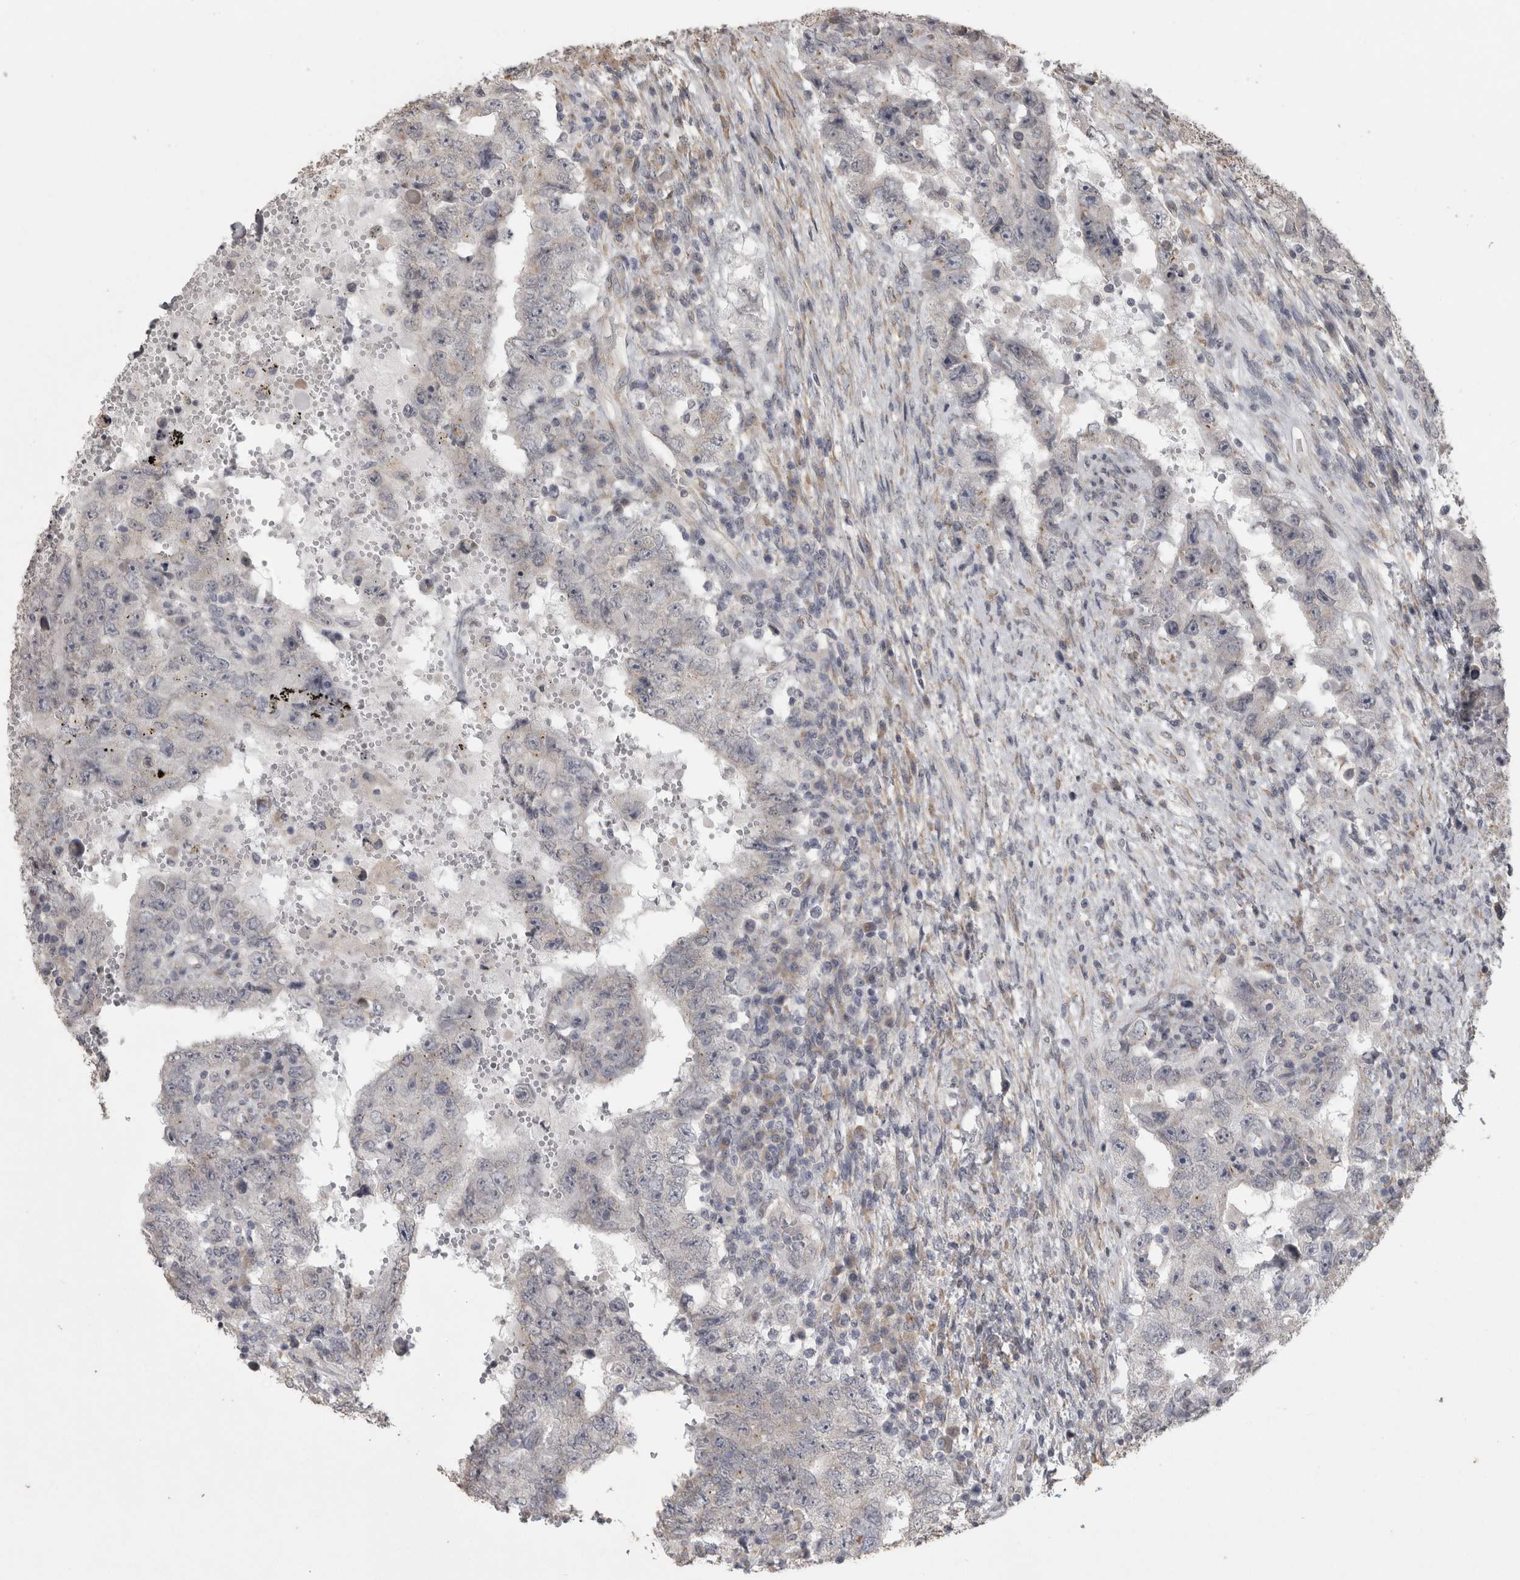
{"staining": {"intensity": "negative", "quantity": "none", "location": "none"}, "tissue": "testis cancer", "cell_type": "Tumor cells", "image_type": "cancer", "snomed": [{"axis": "morphology", "description": "Carcinoma, Embryonal, NOS"}, {"axis": "topography", "description": "Testis"}], "caption": "Micrograph shows no protein positivity in tumor cells of embryonal carcinoma (testis) tissue.", "gene": "RAB29", "patient": {"sex": "male", "age": 26}}